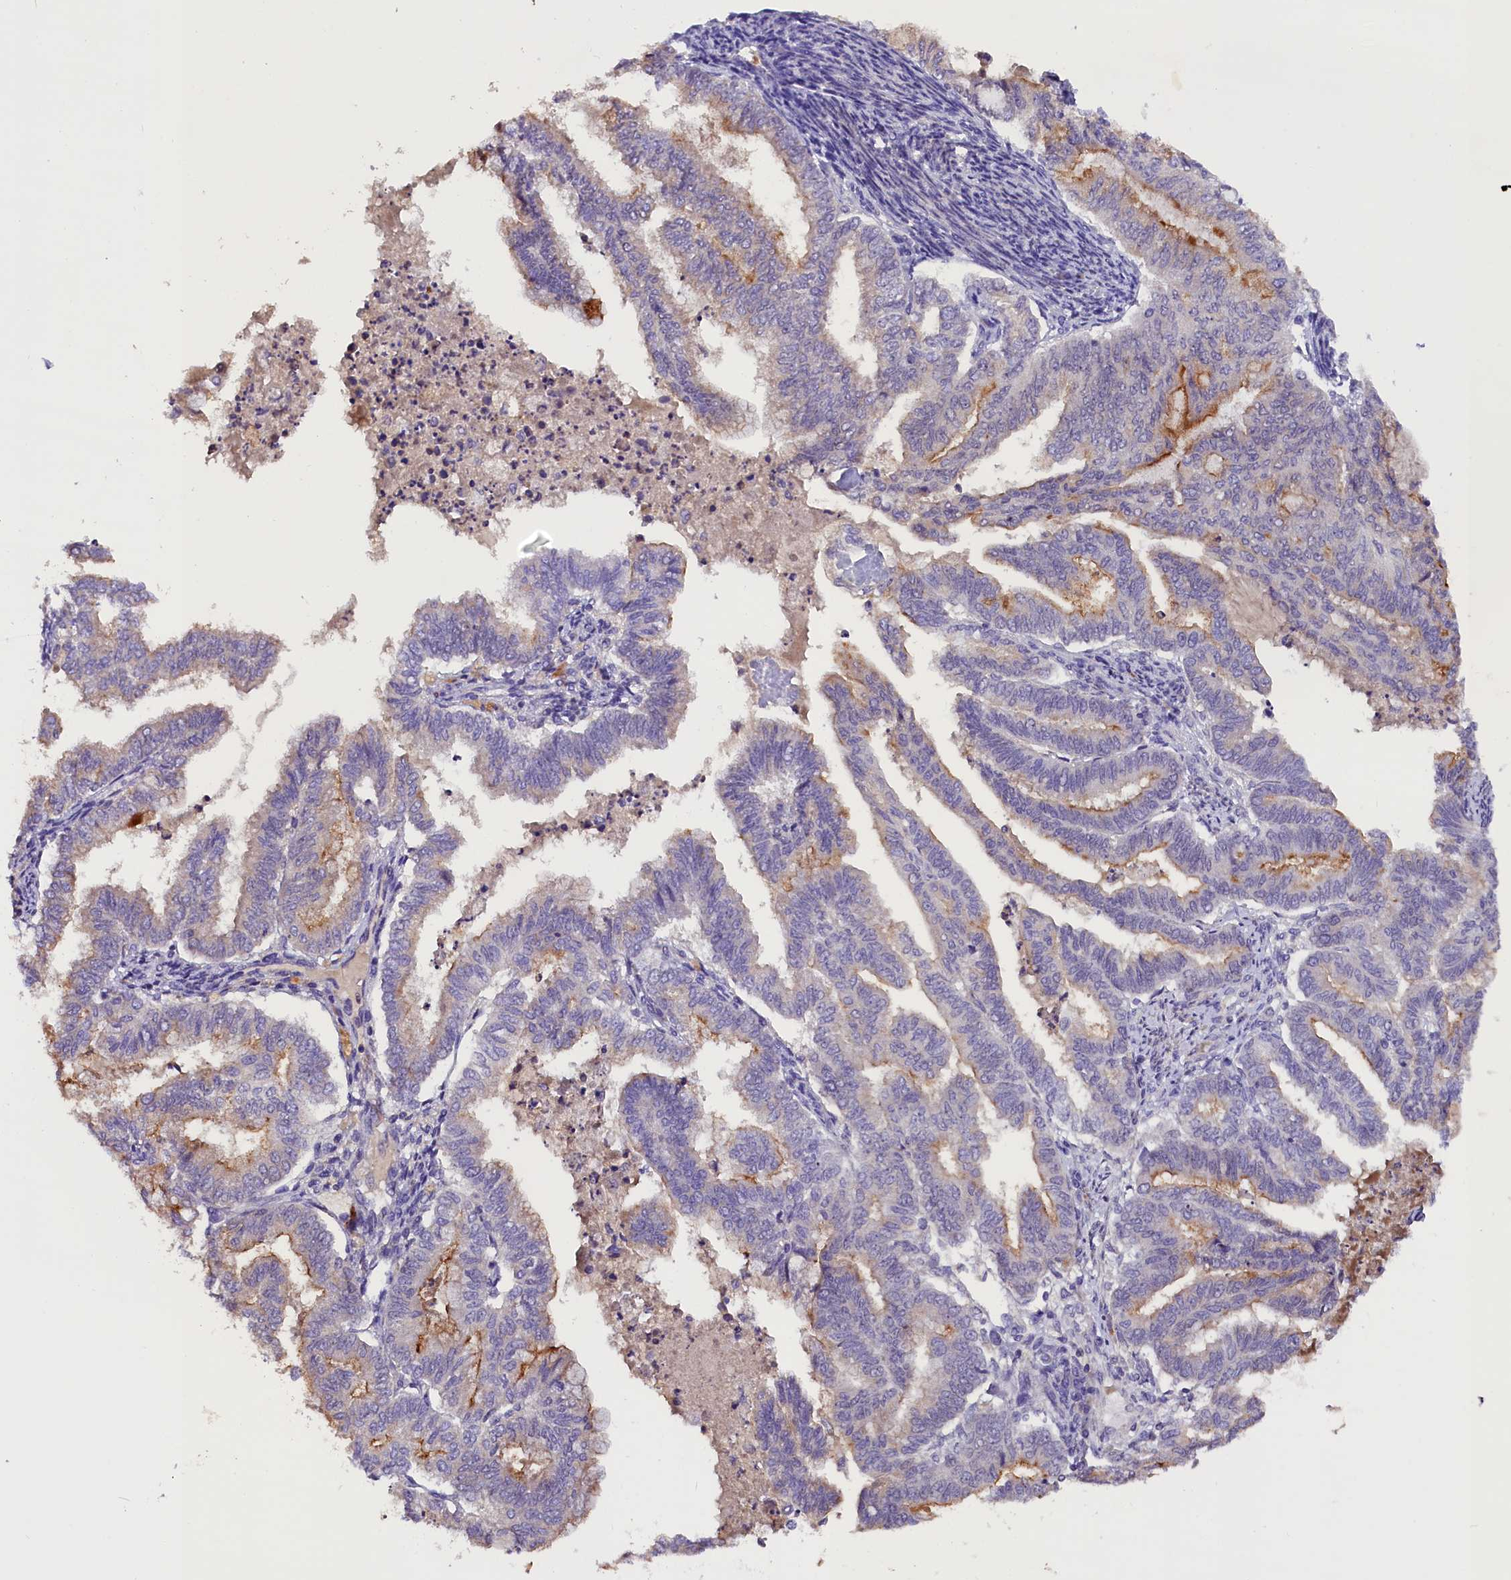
{"staining": {"intensity": "moderate", "quantity": "<25%", "location": "cytoplasmic/membranous"}, "tissue": "endometrial cancer", "cell_type": "Tumor cells", "image_type": "cancer", "snomed": [{"axis": "morphology", "description": "Adenocarcinoma, NOS"}, {"axis": "topography", "description": "Endometrium"}], "caption": "This is a photomicrograph of IHC staining of endometrial adenocarcinoma, which shows moderate positivity in the cytoplasmic/membranous of tumor cells.", "gene": "MEX3B", "patient": {"sex": "female", "age": 79}}